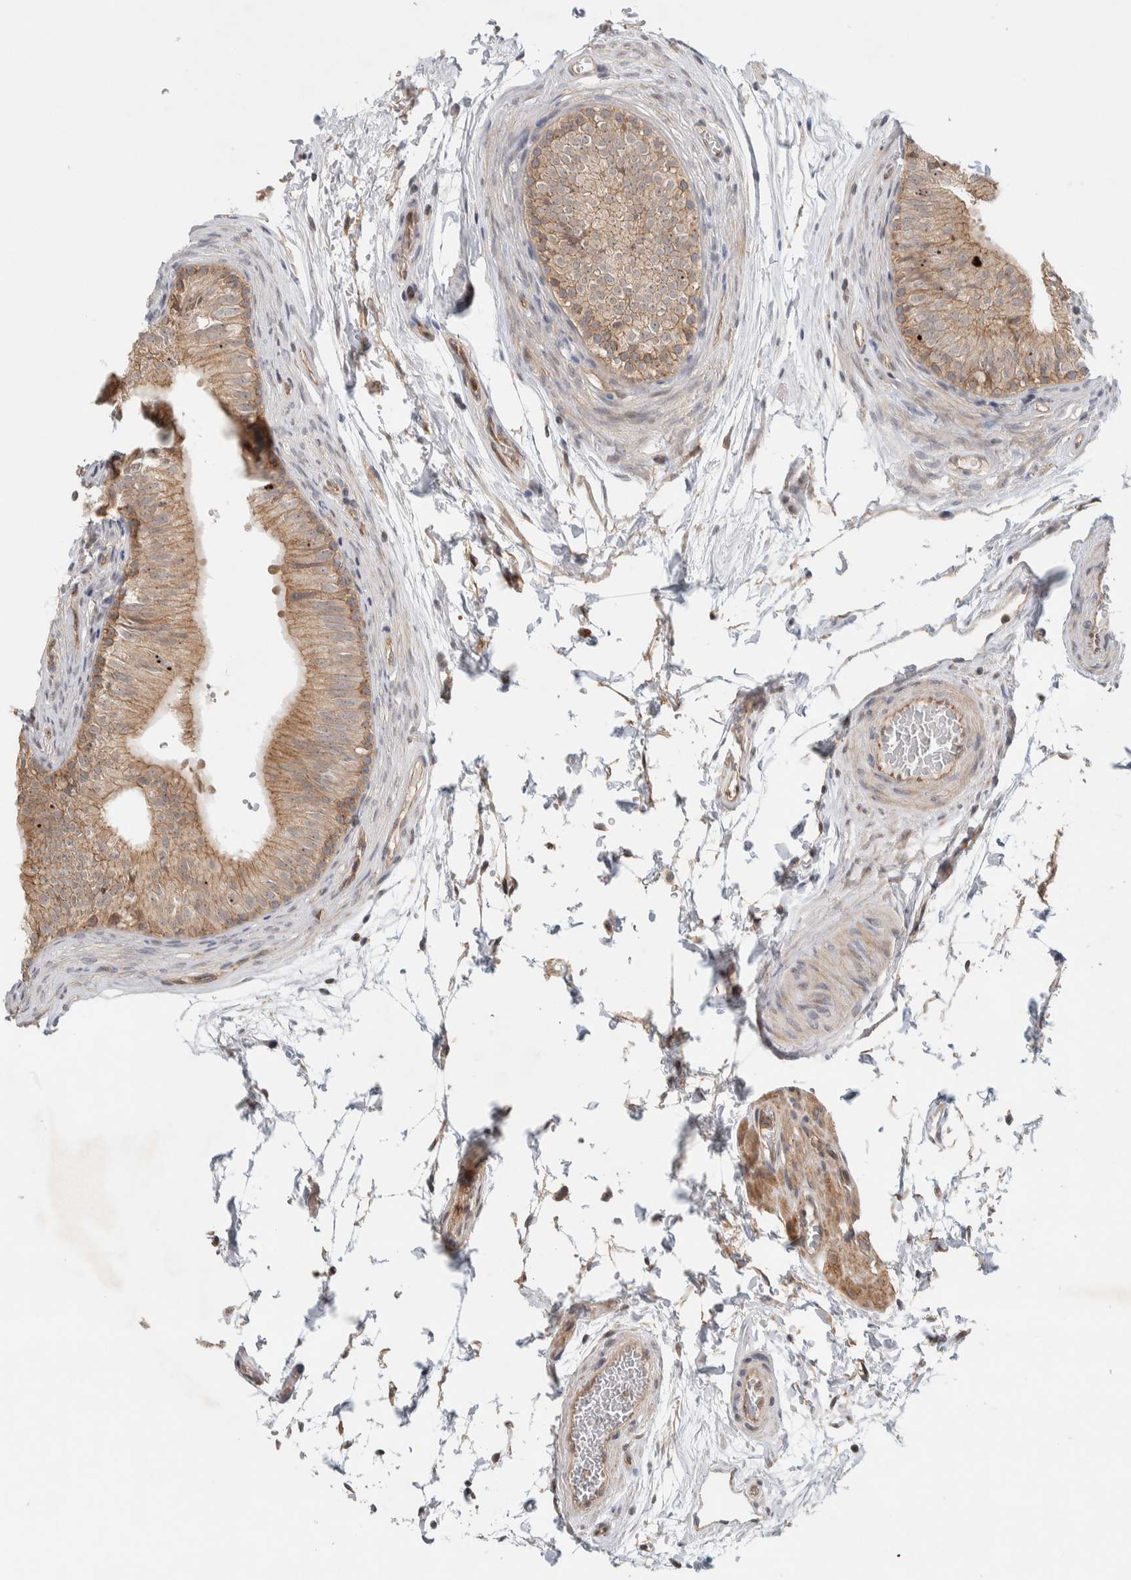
{"staining": {"intensity": "moderate", "quantity": "<25%", "location": "cytoplasmic/membranous"}, "tissue": "epididymis", "cell_type": "Glandular cells", "image_type": "normal", "snomed": [{"axis": "morphology", "description": "Normal tissue, NOS"}, {"axis": "topography", "description": "Epididymis"}], "caption": "IHC of unremarkable epididymis displays low levels of moderate cytoplasmic/membranous positivity in about <25% of glandular cells. (IHC, brightfield microscopy, high magnification).", "gene": "DEPTOR", "patient": {"sex": "male", "age": 36}}